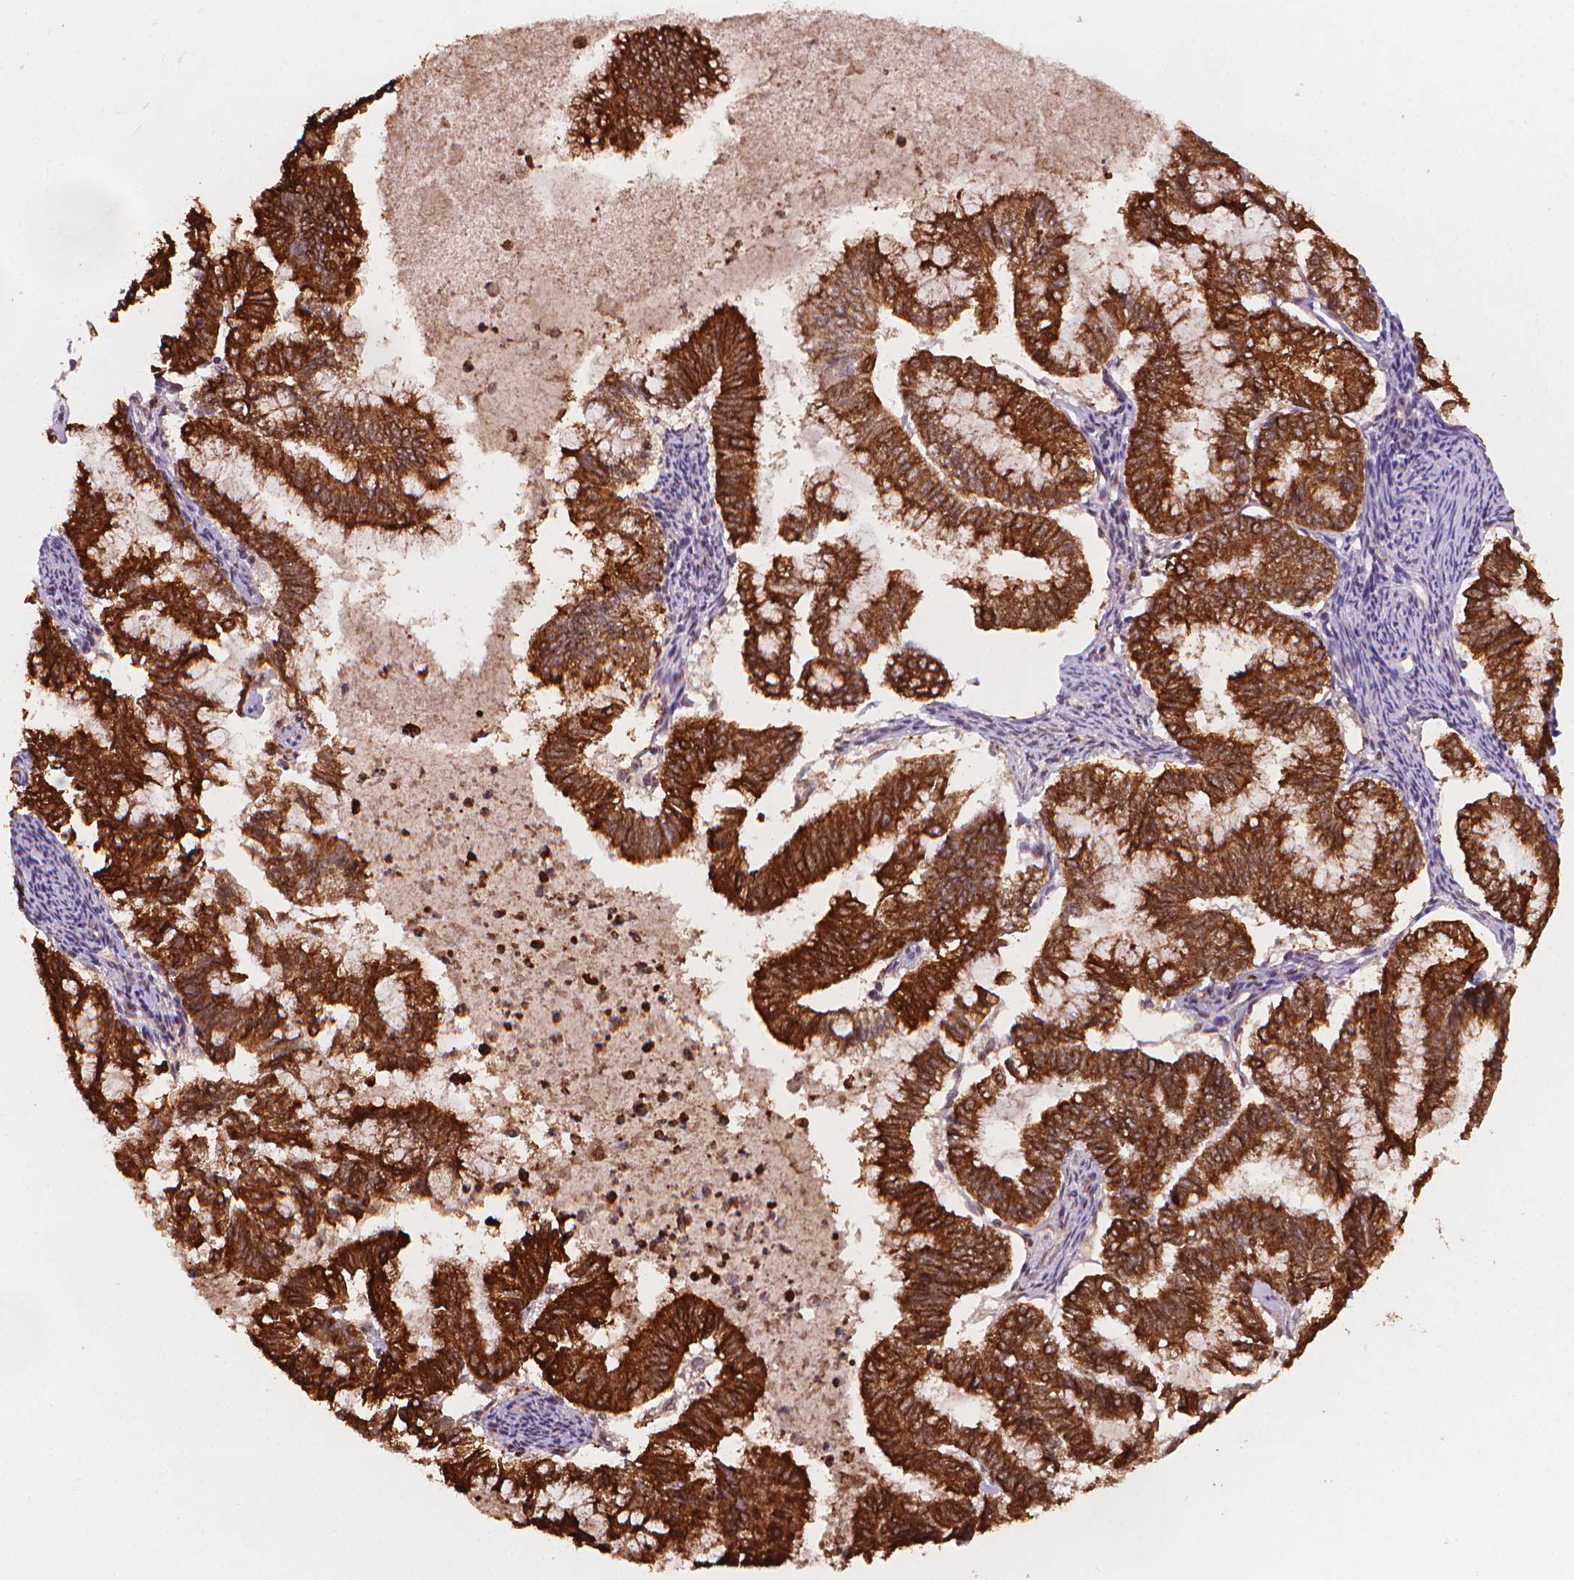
{"staining": {"intensity": "strong", "quantity": ">75%", "location": "cytoplasmic/membranous"}, "tissue": "endometrial cancer", "cell_type": "Tumor cells", "image_type": "cancer", "snomed": [{"axis": "morphology", "description": "Adenocarcinoma, NOS"}, {"axis": "topography", "description": "Endometrium"}], "caption": "The histopathology image demonstrates a brown stain indicating the presence of a protein in the cytoplasmic/membranous of tumor cells in adenocarcinoma (endometrial). (IHC, brightfield microscopy, high magnification).", "gene": "MUC1", "patient": {"sex": "female", "age": 79}}